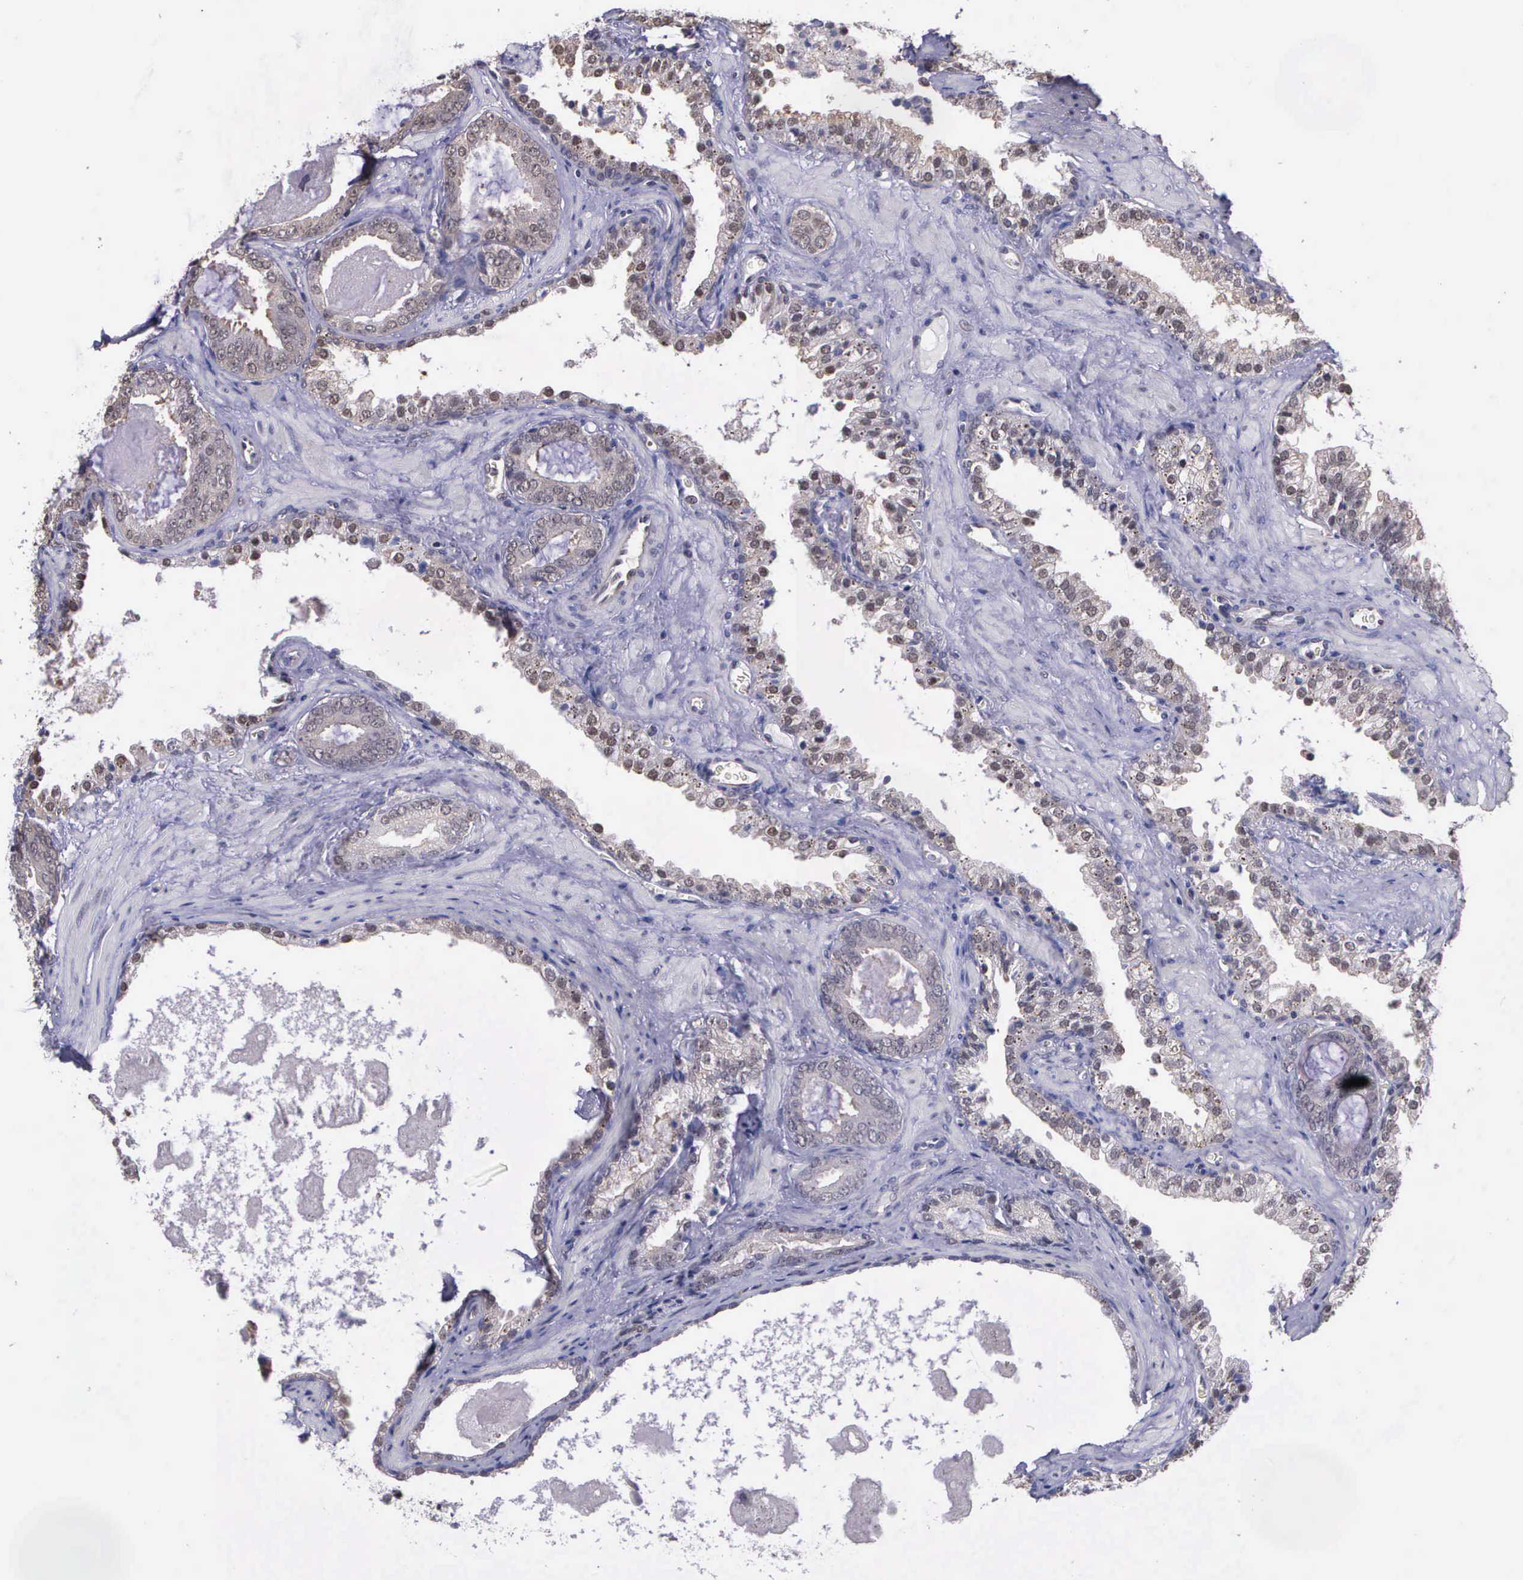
{"staining": {"intensity": "weak", "quantity": "25%-75%", "location": "cytoplasmic/membranous"}, "tissue": "prostate cancer", "cell_type": "Tumor cells", "image_type": "cancer", "snomed": [{"axis": "morphology", "description": "Adenocarcinoma, Medium grade"}, {"axis": "topography", "description": "Prostate"}], "caption": "The immunohistochemical stain highlights weak cytoplasmic/membranous positivity in tumor cells of prostate cancer tissue.", "gene": "PSMC1", "patient": {"sex": "male", "age": 64}}